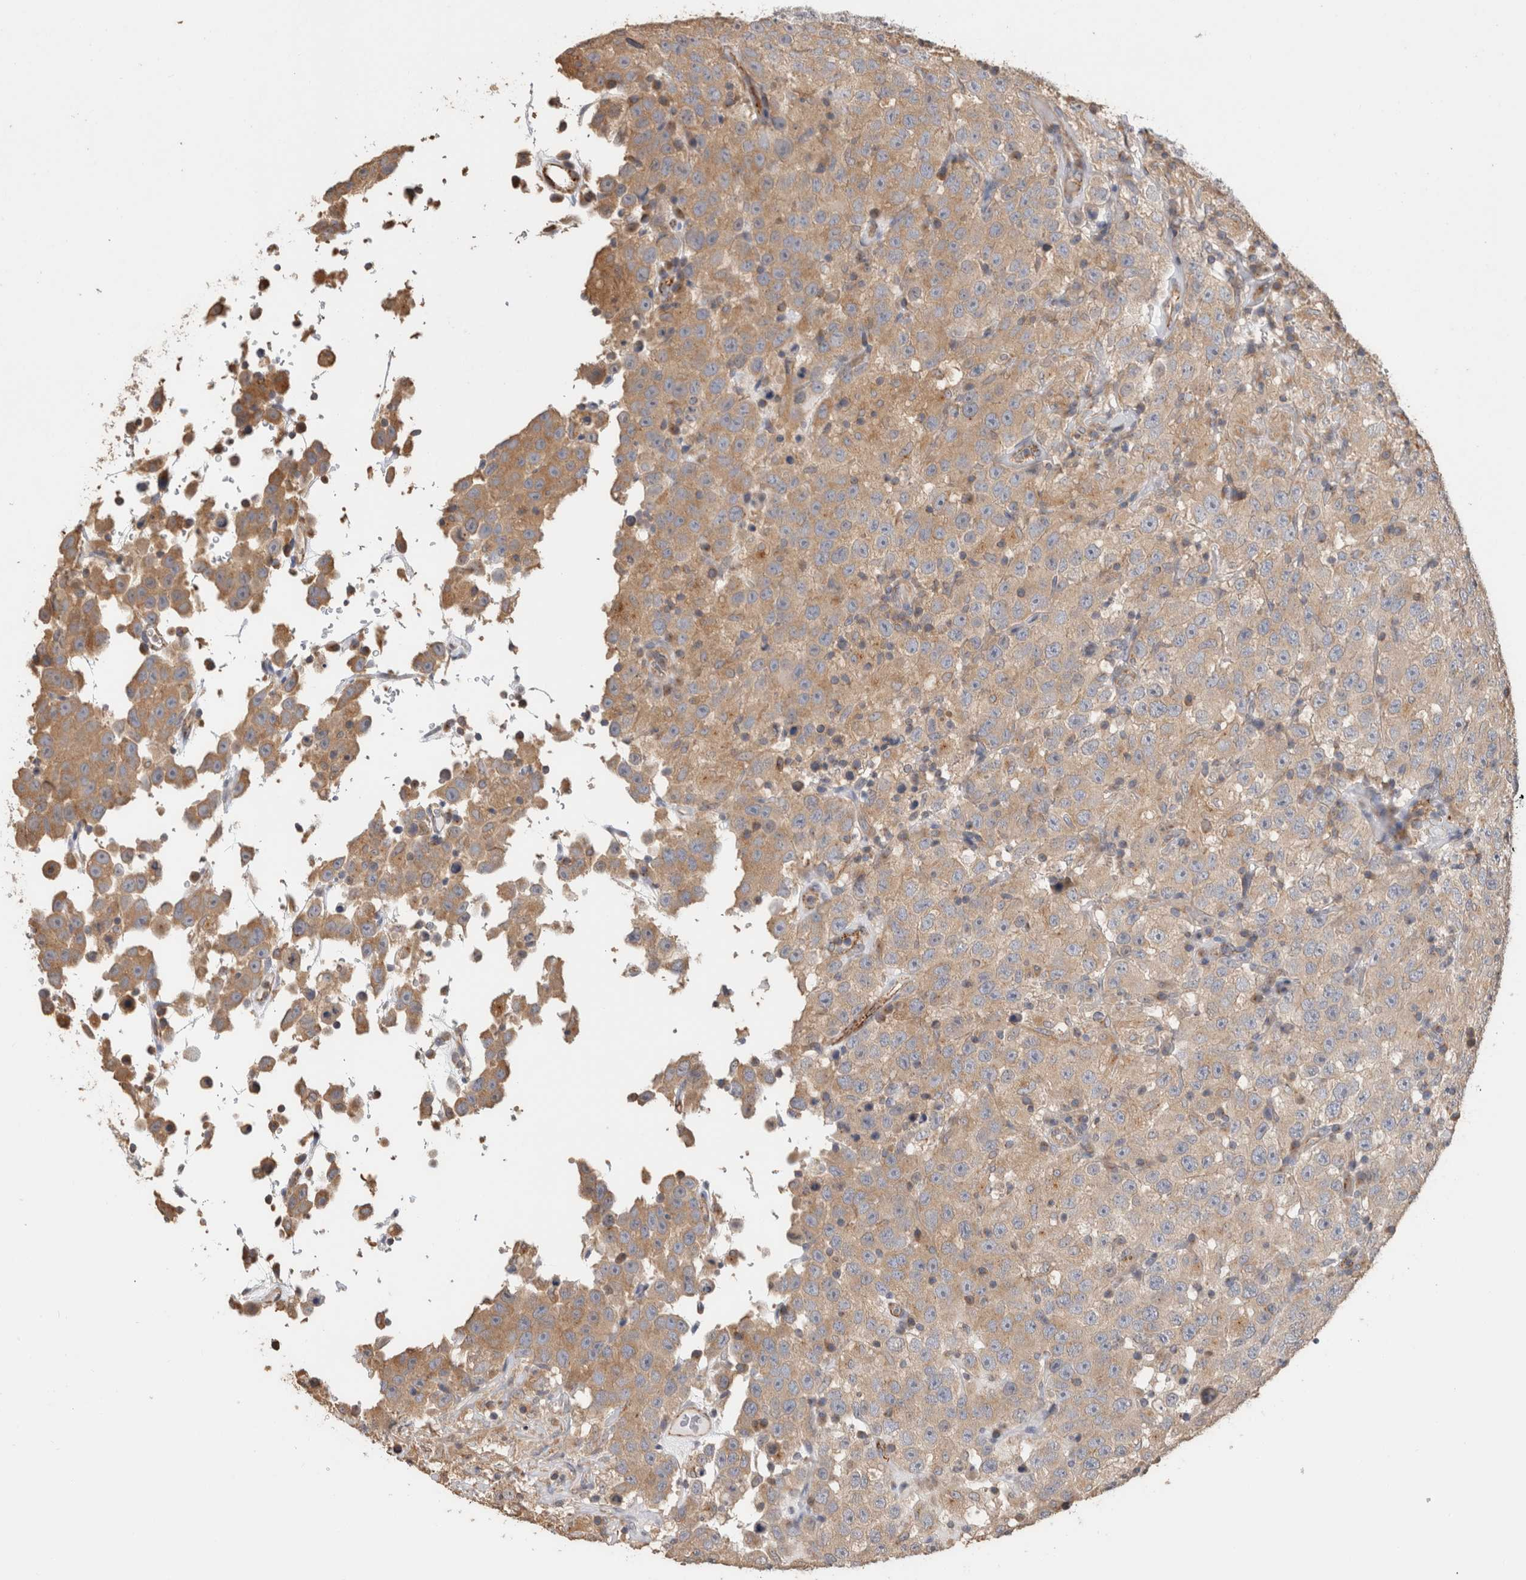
{"staining": {"intensity": "weak", "quantity": ">75%", "location": "cytoplasmic/membranous"}, "tissue": "testis cancer", "cell_type": "Tumor cells", "image_type": "cancer", "snomed": [{"axis": "morphology", "description": "Seminoma, NOS"}, {"axis": "topography", "description": "Testis"}], "caption": "IHC of testis cancer demonstrates low levels of weak cytoplasmic/membranous expression in about >75% of tumor cells.", "gene": "CLIP1", "patient": {"sex": "male", "age": 41}}